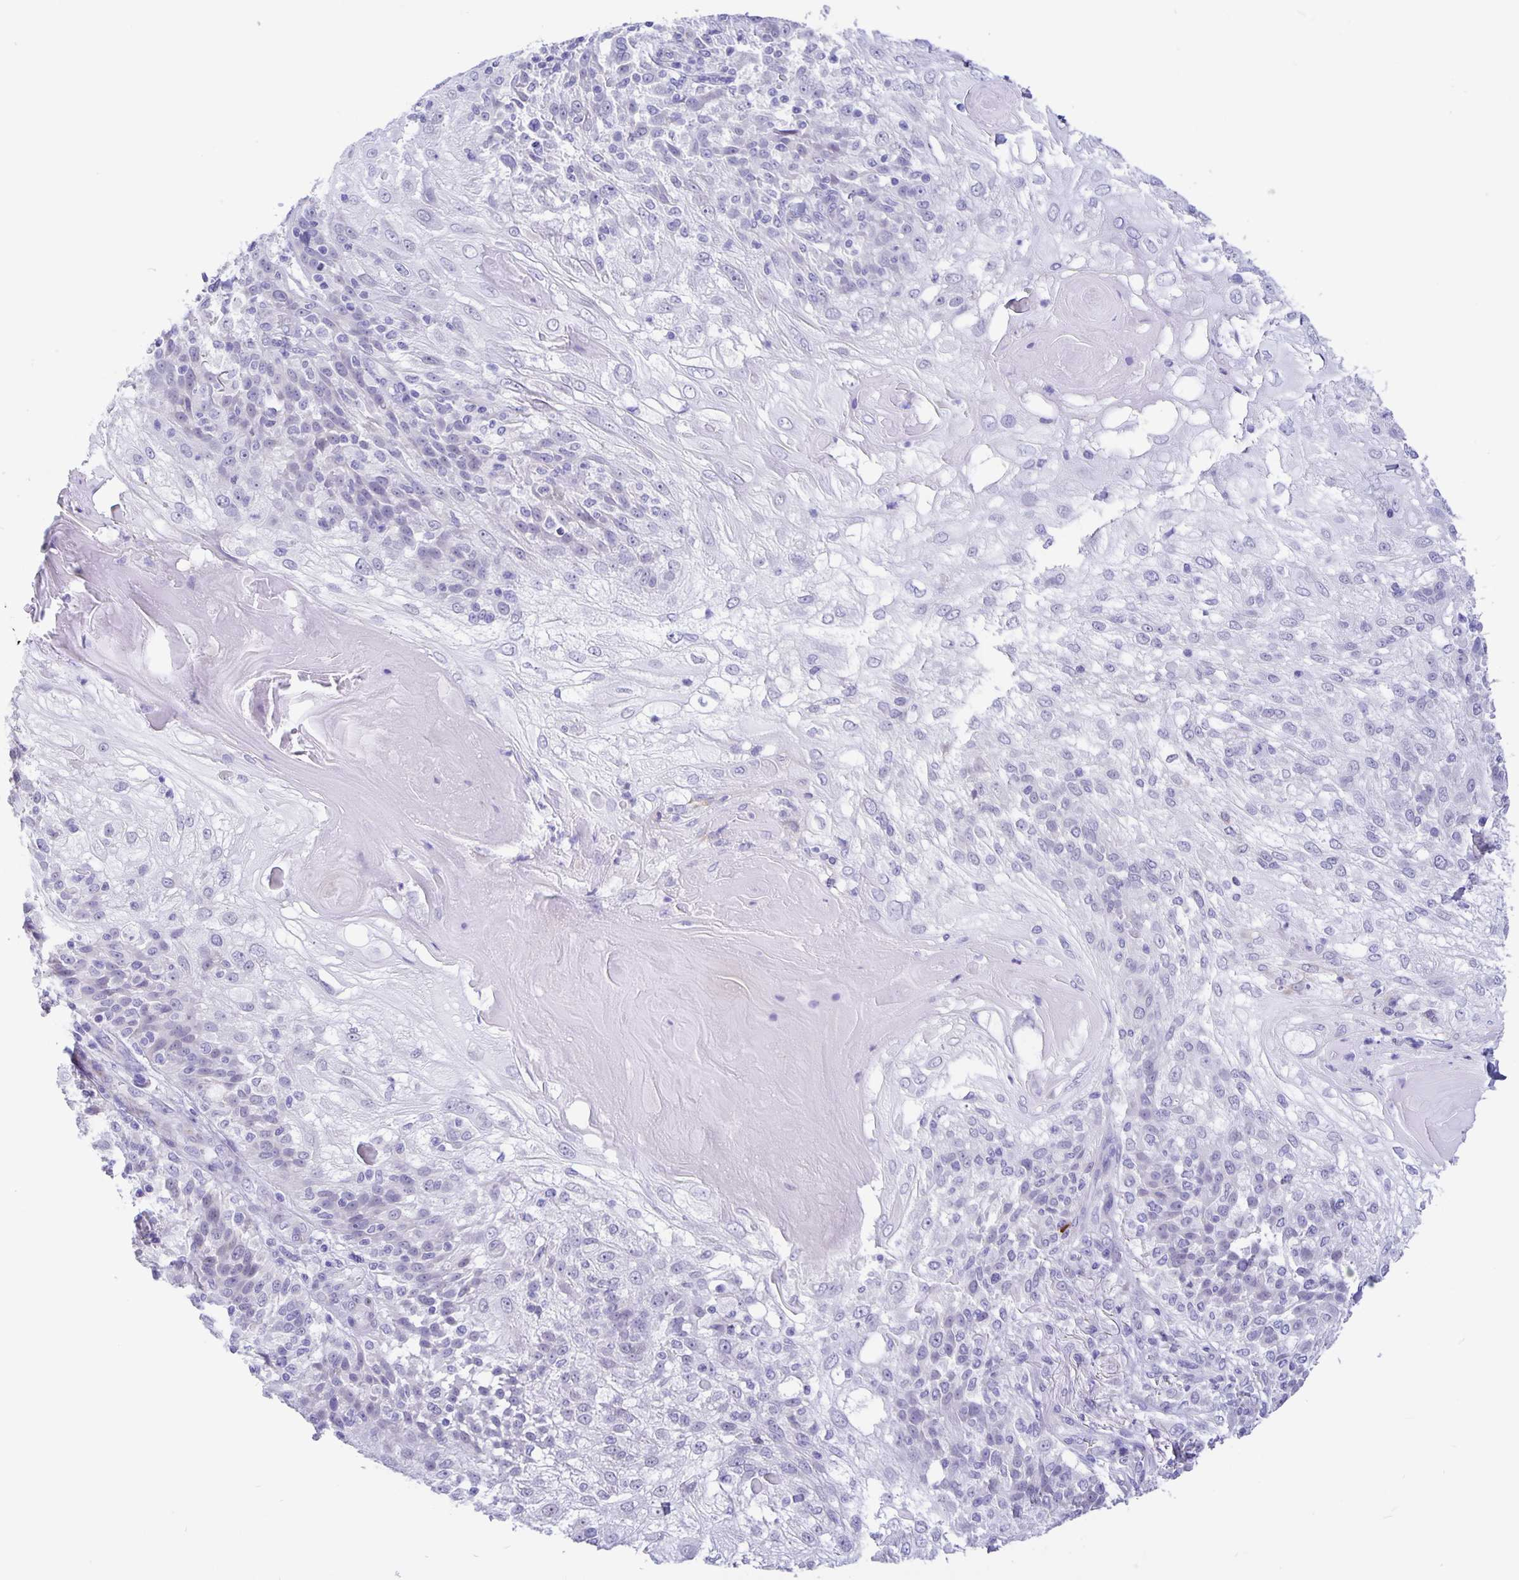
{"staining": {"intensity": "negative", "quantity": "none", "location": "none"}, "tissue": "skin cancer", "cell_type": "Tumor cells", "image_type": "cancer", "snomed": [{"axis": "morphology", "description": "Normal tissue, NOS"}, {"axis": "morphology", "description": "Squamous cell carcinoma, NOS"}, {"axis": "topography", "description": "Skin"}], "caption": "Tumor cells show no significant expression in skin cancer. Nuclei are stained in blue.", "gene": "ERMN", "patient": {"sex": "female", "age": 83}}